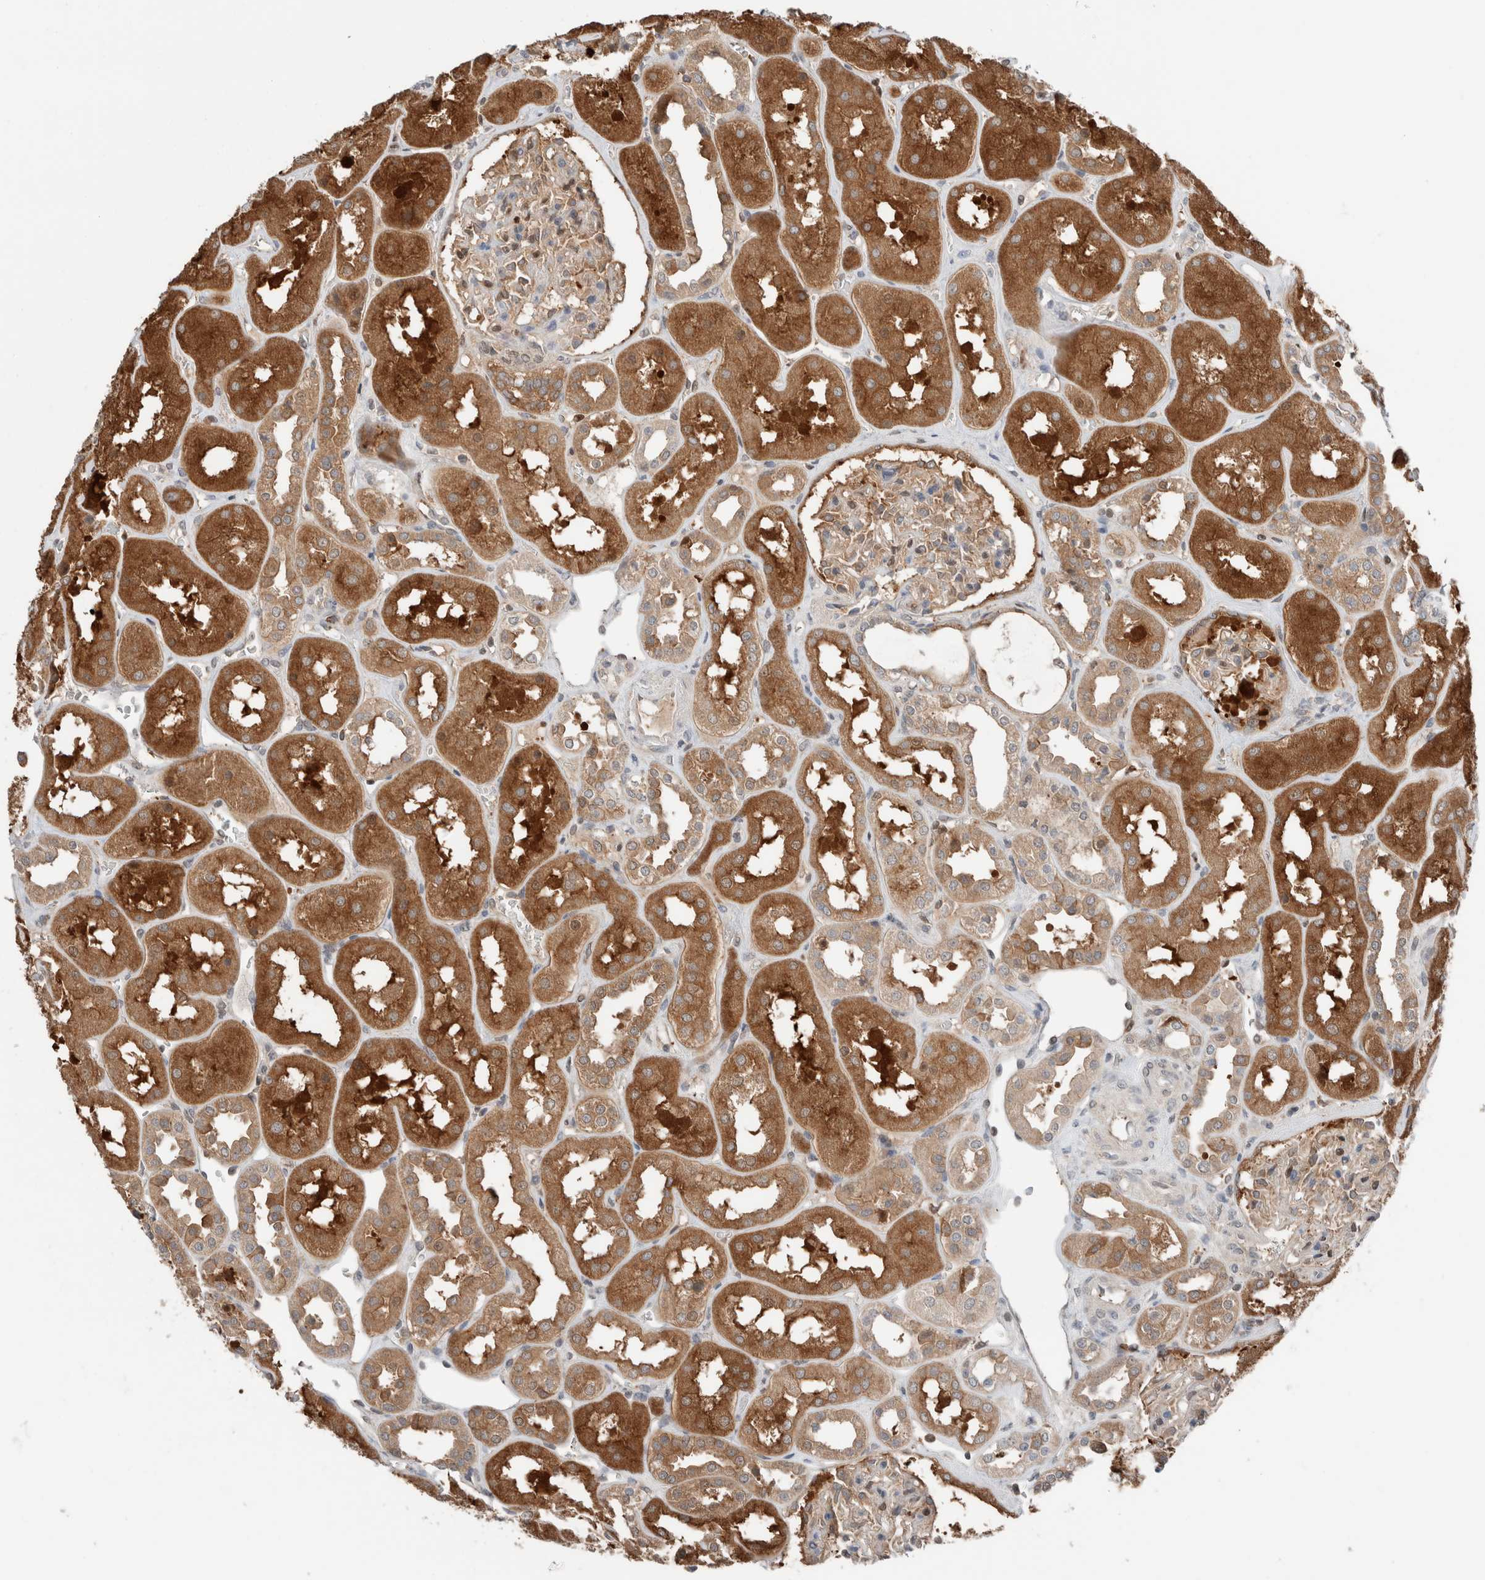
{"staining": {"intensity": "weak", "quantity": "25%-75%", "location": "cytoplasmic/membranous,nuclear"}, "tissue": "kidney", "cell_type": "Cells in glomeruli", "image_type": "normal", "snomed": [{"axis": "morphology", "description": "Normal tissue, NOS"}, {"axis": "topography", "description": "Kidney"}], "caption": "Protein staining of normal kidney displays weak cytoplasmic/membranous,nuclear expression in approximately 25%-75% of cells in glomeruli. (Stains: DAB (3,3'-diaminobenzidine) in brown, nuclei in blue, Microscopy: brightfield microscopy at high magnification).", "gene": "XPNPEP1", "patient": {"sex": "male", "age": 70}}